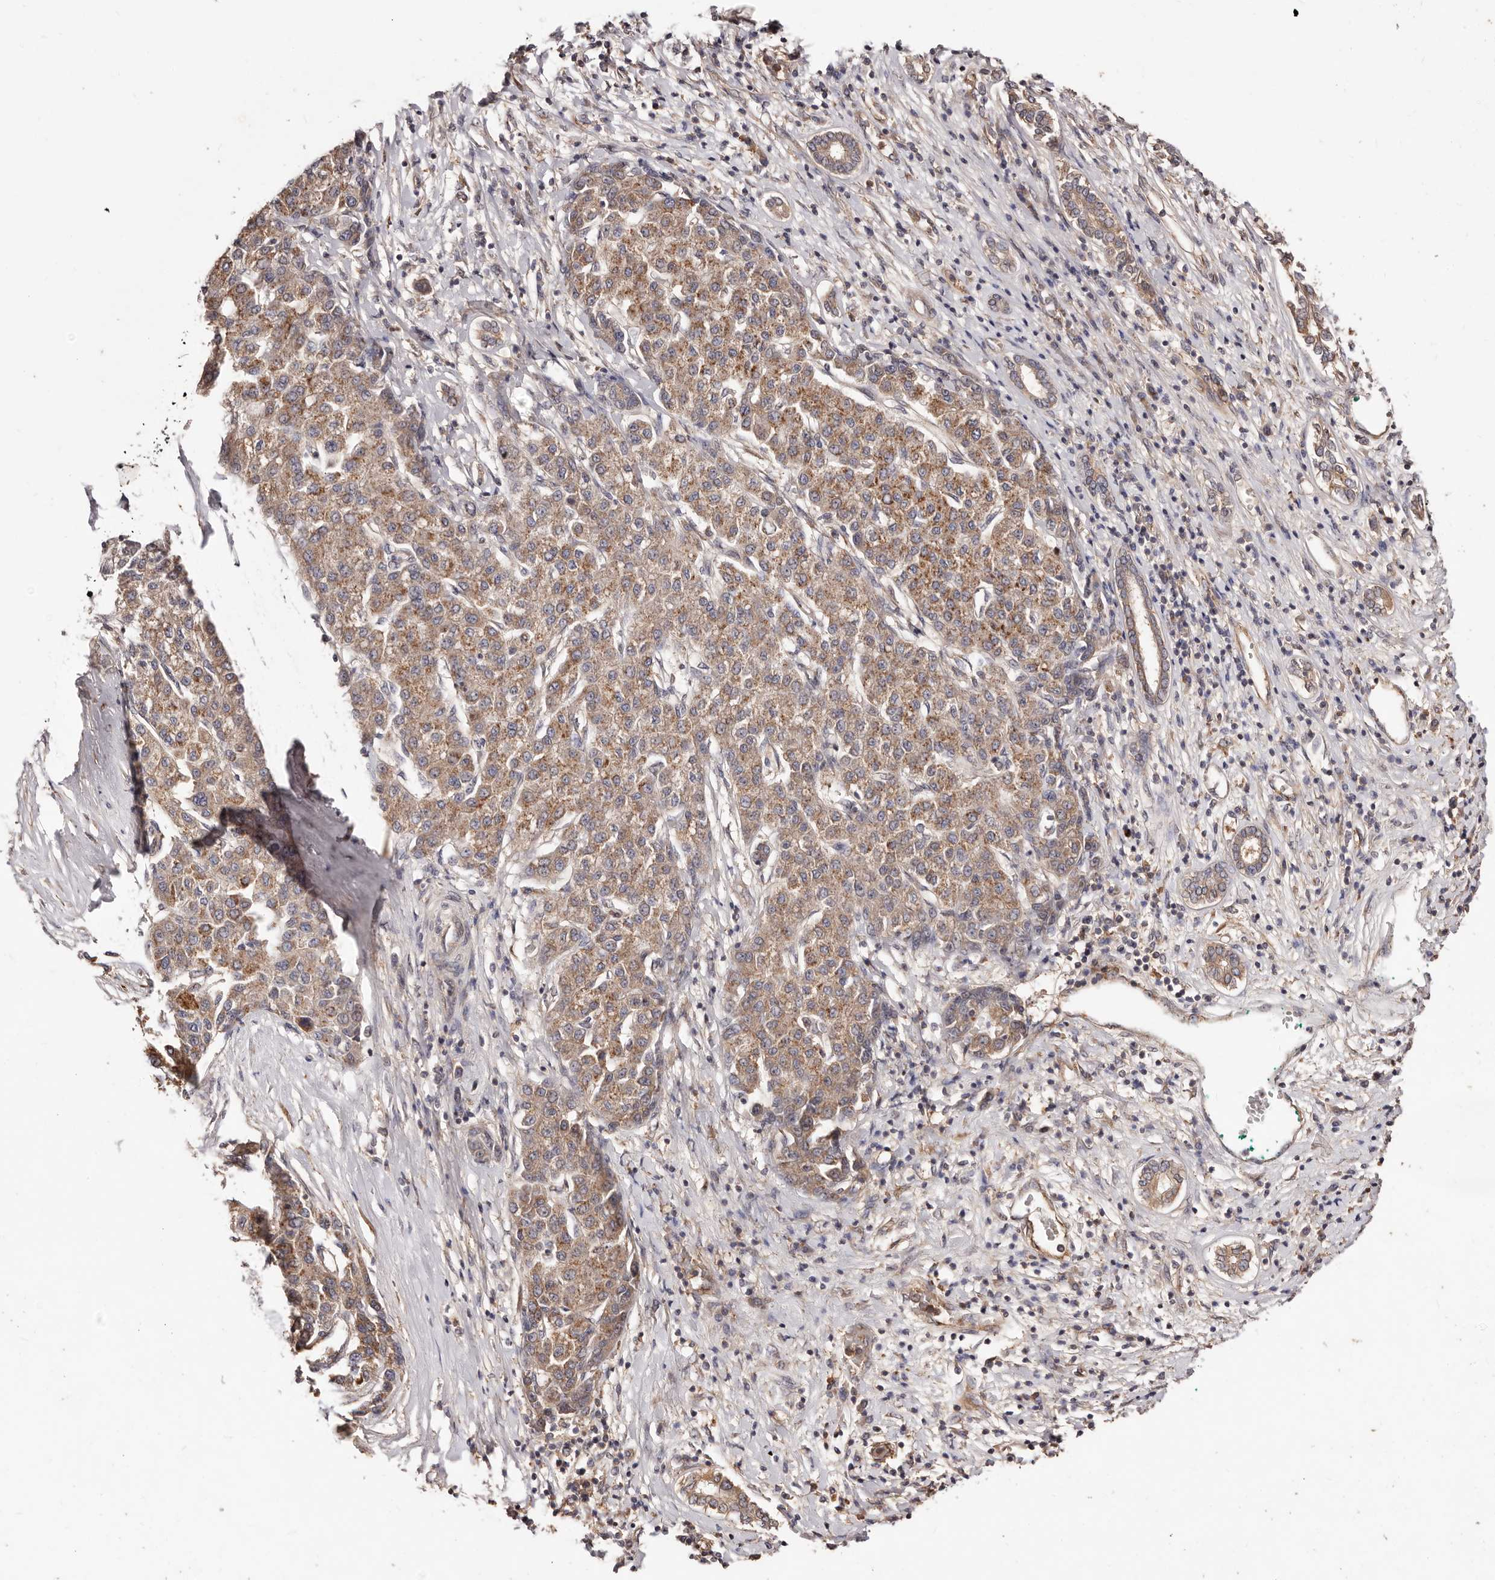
{"staining": {"intensity": "moderate", "quantity": ">75%", "location": "cytoplasmic/membranous"}, "tissue": "liver cancer", "cell_type": "Tumor cells", "image_type": "cancer", "snomed": [{"axis": "morphology", "description": "Carcinoma, Hepatocellular, NOS"}, {"axis": "topography", "description": "Liver"}], "caption": "DAB immunohistochemical staining of human liver cancer demonstrates moderate cytoplasmic/membranous protein staining in approximately >75% of tumor cells.", "gene": "CCL14", "patient": {"sex": "male", "age": 65}}